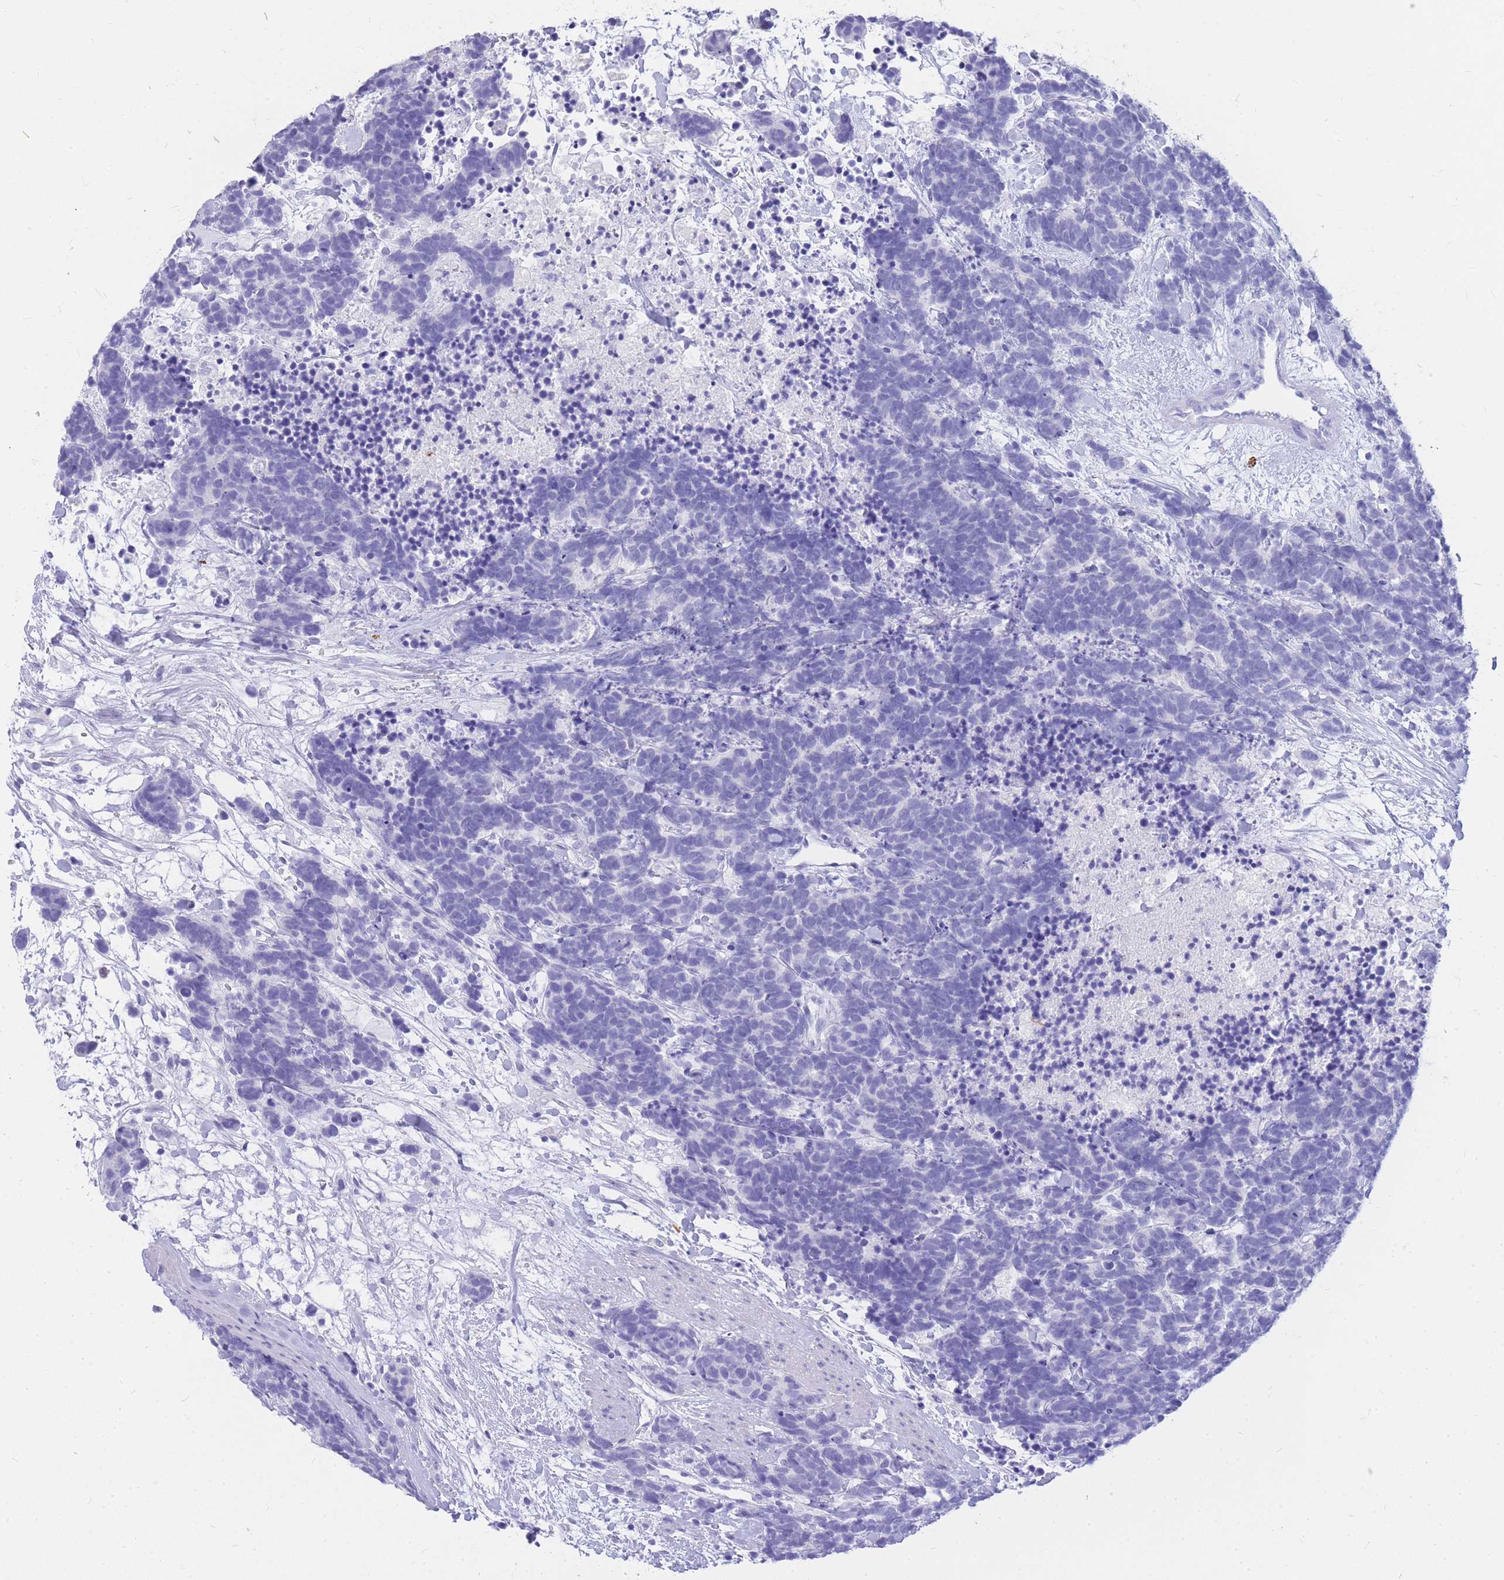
{"staining": {"intensity": "negative", "quantity": "none", "location": "none"}, "tissue": "carcinoid", "cell_type": "Tumor cells", "image_type": "cancer", "snomed": [{"axis": "morphology", "description": "Carcinoma, NOS"}, {"axis": "morphology", "description": "Carcinoid, malignant, NOS"}, {"axis": "topography", "description": "Prostate"}], "caption": "This is an IHC histopathology image of carcinoma. There is no positivity in tumor cells.", "gene": "HERC1", "patient": {"sex": "male", "age": 57}}